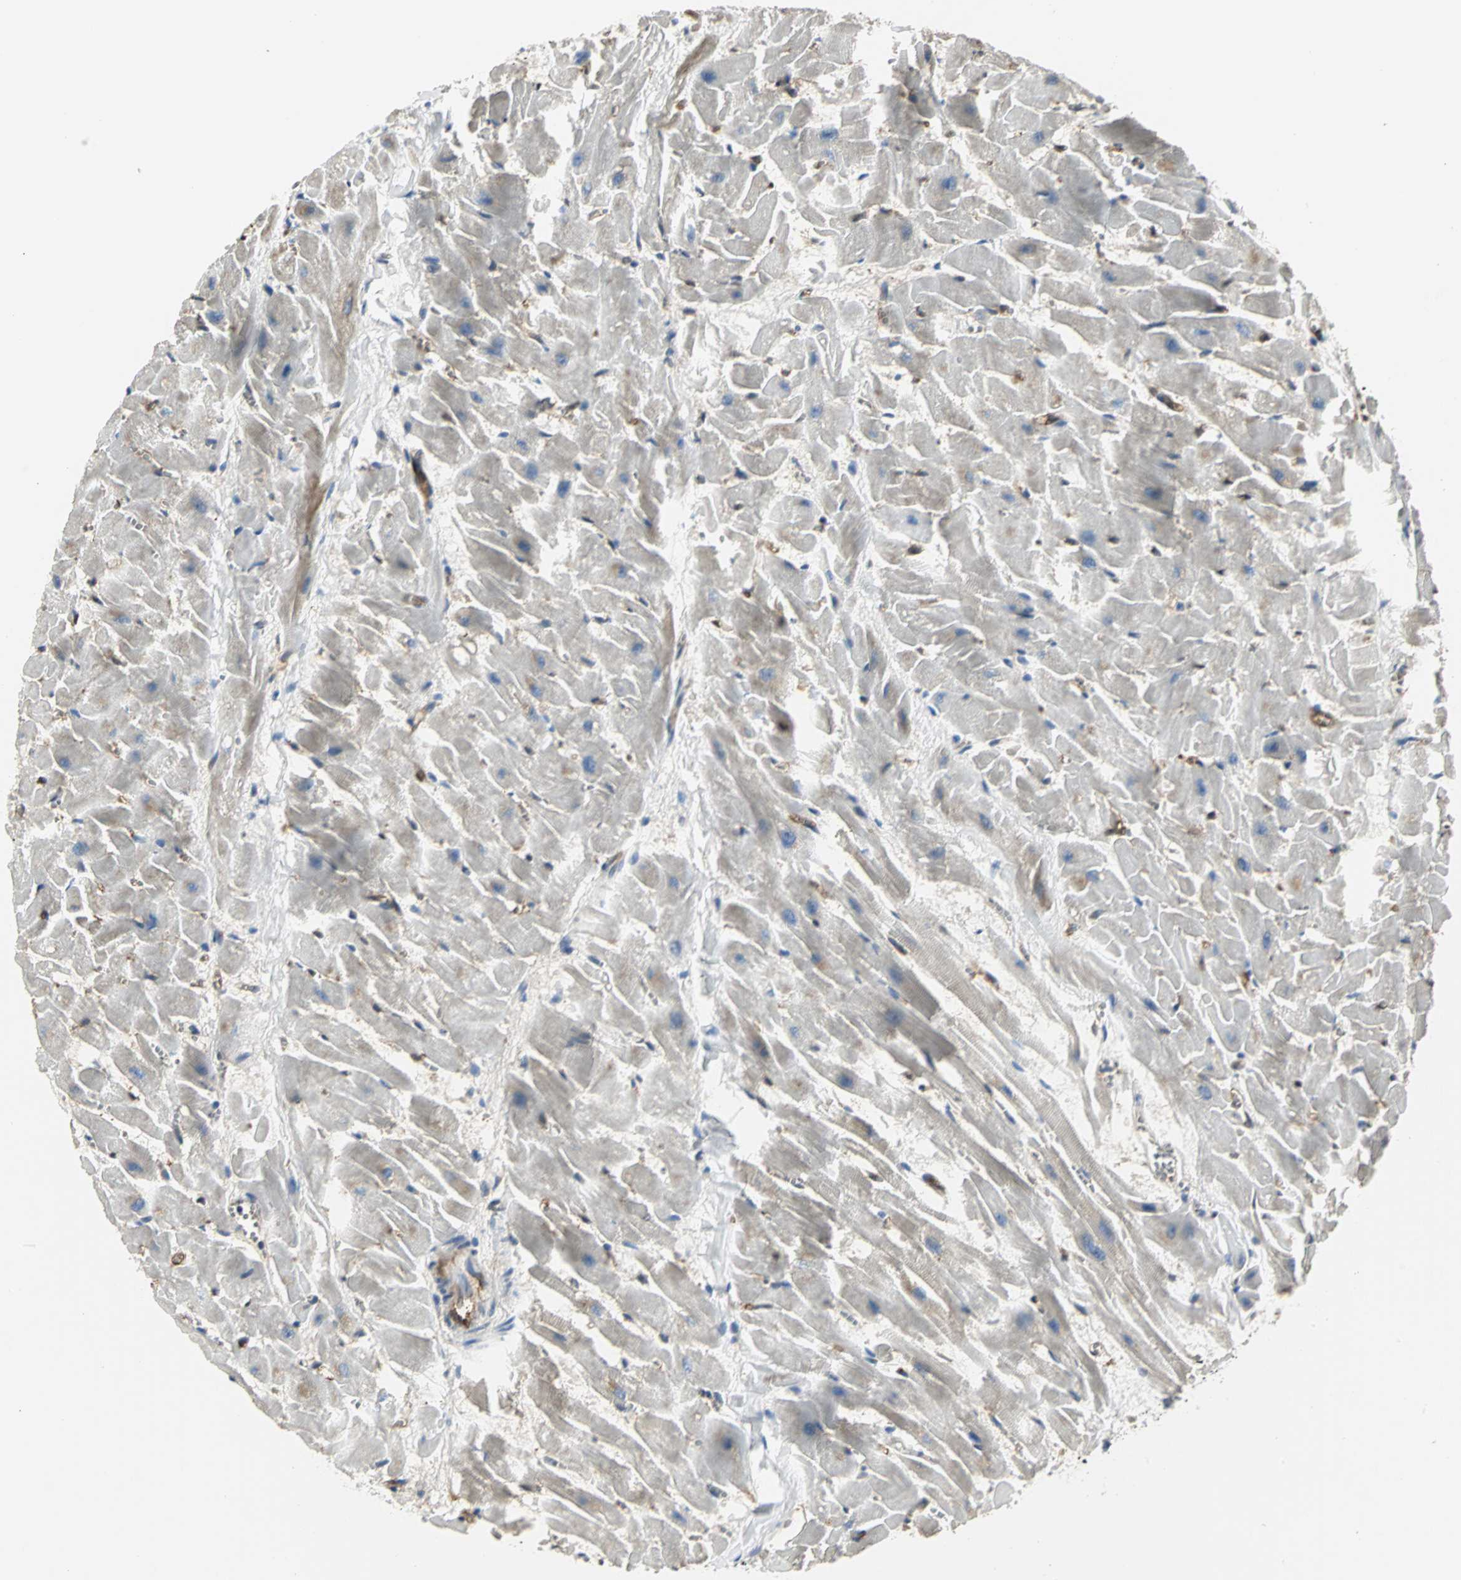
{"staining": {"intensity": "weak", "quantity": "25%-75%", "location": "cytoplasmic/membranous"}, "tissue": "heart muscle", "cell_type": "Cardiomyocytes", "image_type": "normal", "snomed": [{"axis": "morphology", "description": "Normal tissue, NOS"}, {"axis": "topography", "description": "Heart"}], "caption": "Immunohistochemistry (DAB) staining of normal human heart muscle demonstrates weak cytoplasmic/membranous protein staining in about 25%-75% of cardiomyocytes. The protein of interest is shown in brown color, while the nuclei are stained blue.", "gene": "CHRNB1", "patient": {"sex": "female", "age": 19}}